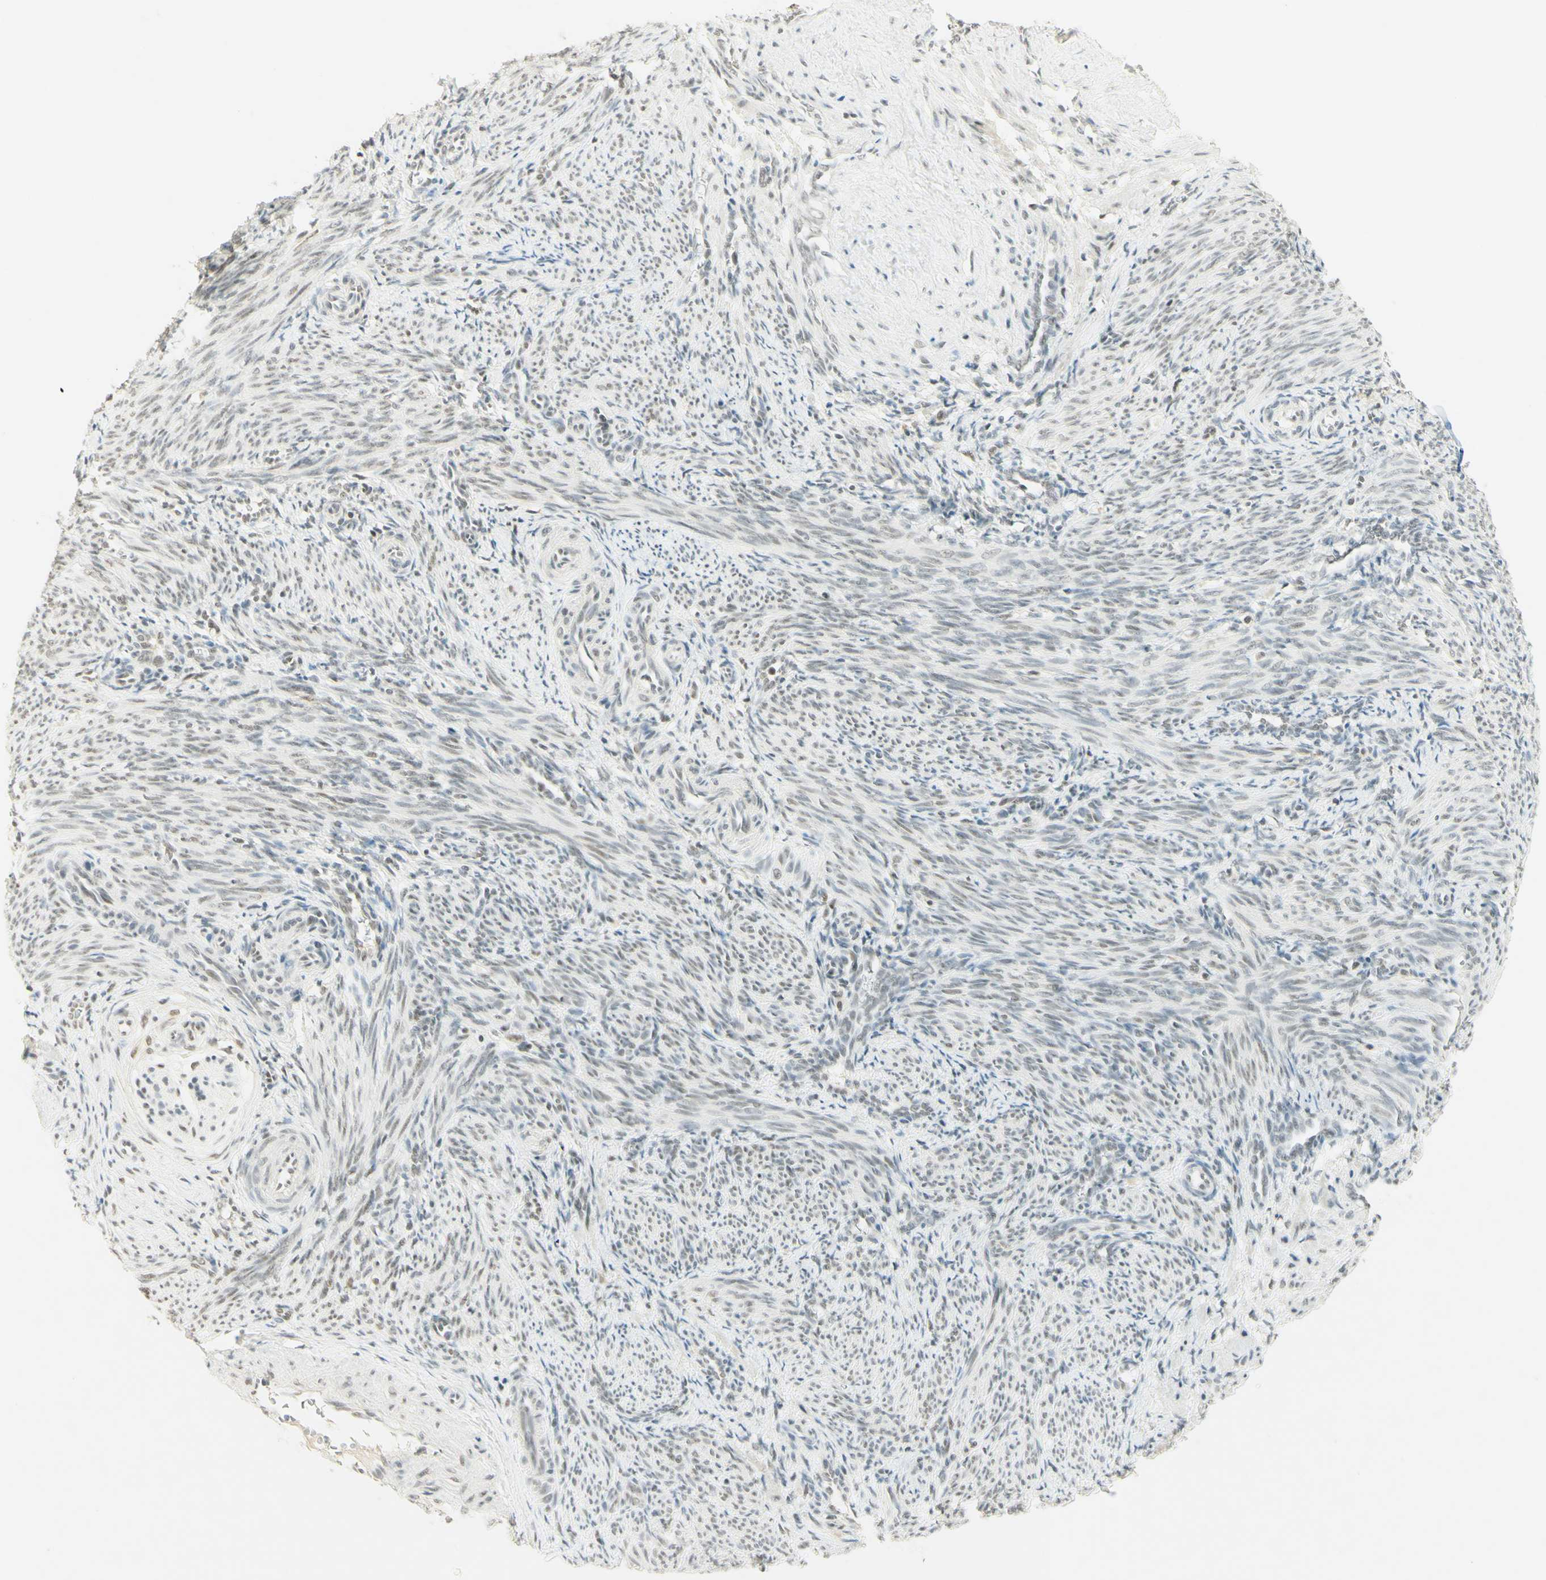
{"staining": {"intensity": "weak", "quantity": "25%-75%", "location": "nuclear"}, "tissue": "smooth muscle", "cell_type": "Smooth muscle cells", "image_type": "normal", "snomed": [{"axis": "morphology", "description": "Normal tissue, NOS"}, {"axis": "topography", "description": "Endometrium"}], "caption": "IHC (DAB (3,3'-diaminobenzidine)) staining of benign smooth muscle displays weak nuclear protein positivity in approximately 25%-75% of smooth muscle cells. (Stains: DAB (3,3'-diaminobenzidine) in brown, nuclei in blue, Microscopy: brightfield microscopy at high magnification).", "gene": "PMS2", "patient": {"sex": "female", "age": 33}}